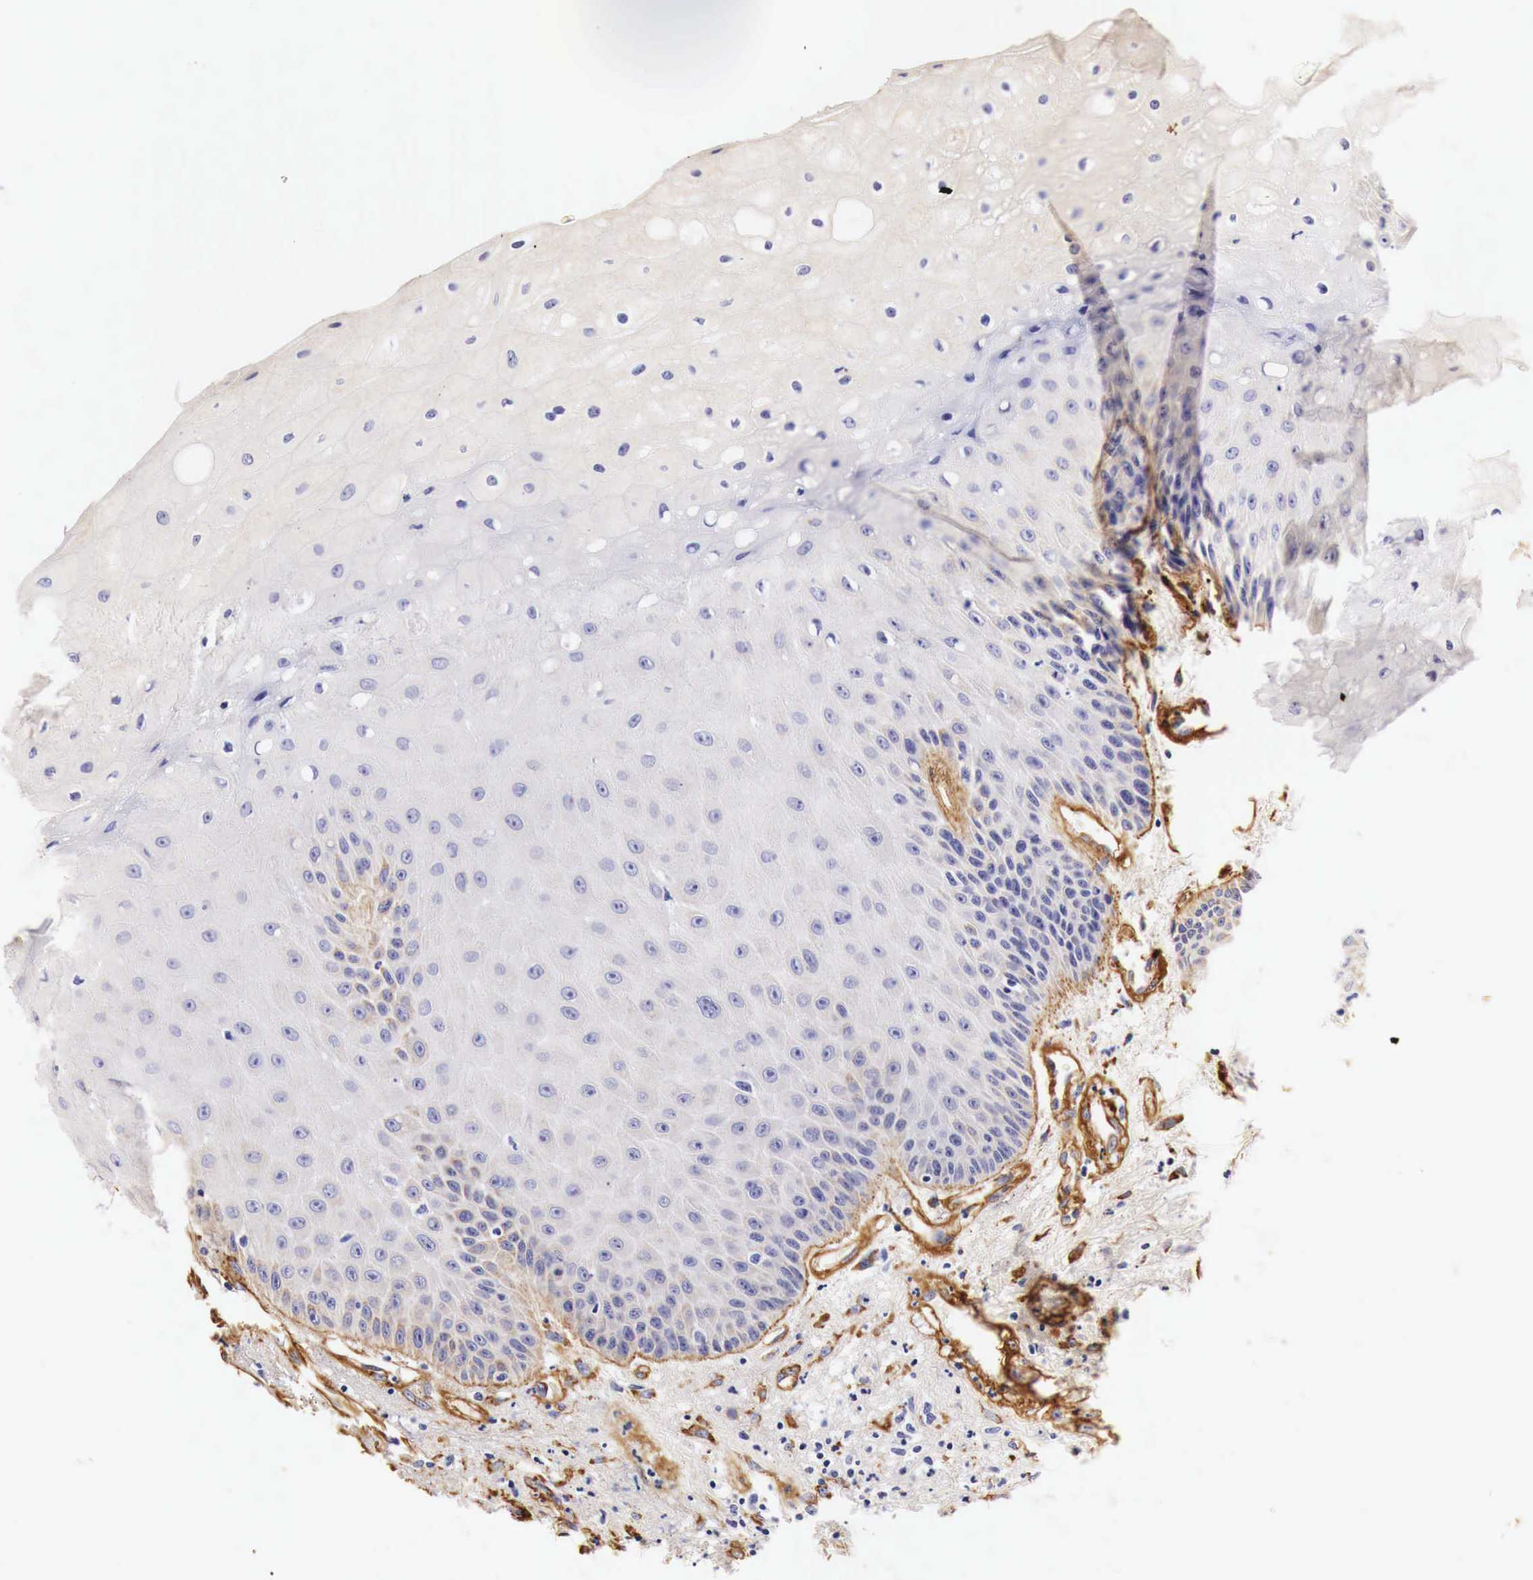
{"staining": {"intensity": "negative", "quantity": "none", "location": "none"}, "tissue": "oral mucosa", "cell_type": "Squamous epithelial cells", "image_type": "normal", "snomed": [{"axis": "morphology", "description": "Normal tissue, NOS"}, {"axis": "topography", "description": "Oral tissue"}], "caption": "Squamous epithelial cells are negative for protein expression in benign human oral mucosa. (DAB immunohistochemistry (IHC) visualized using brightfield microscopy, high magnification).", "gene": "LAMB2", "patient": {"sex": "male", "age": 54}}